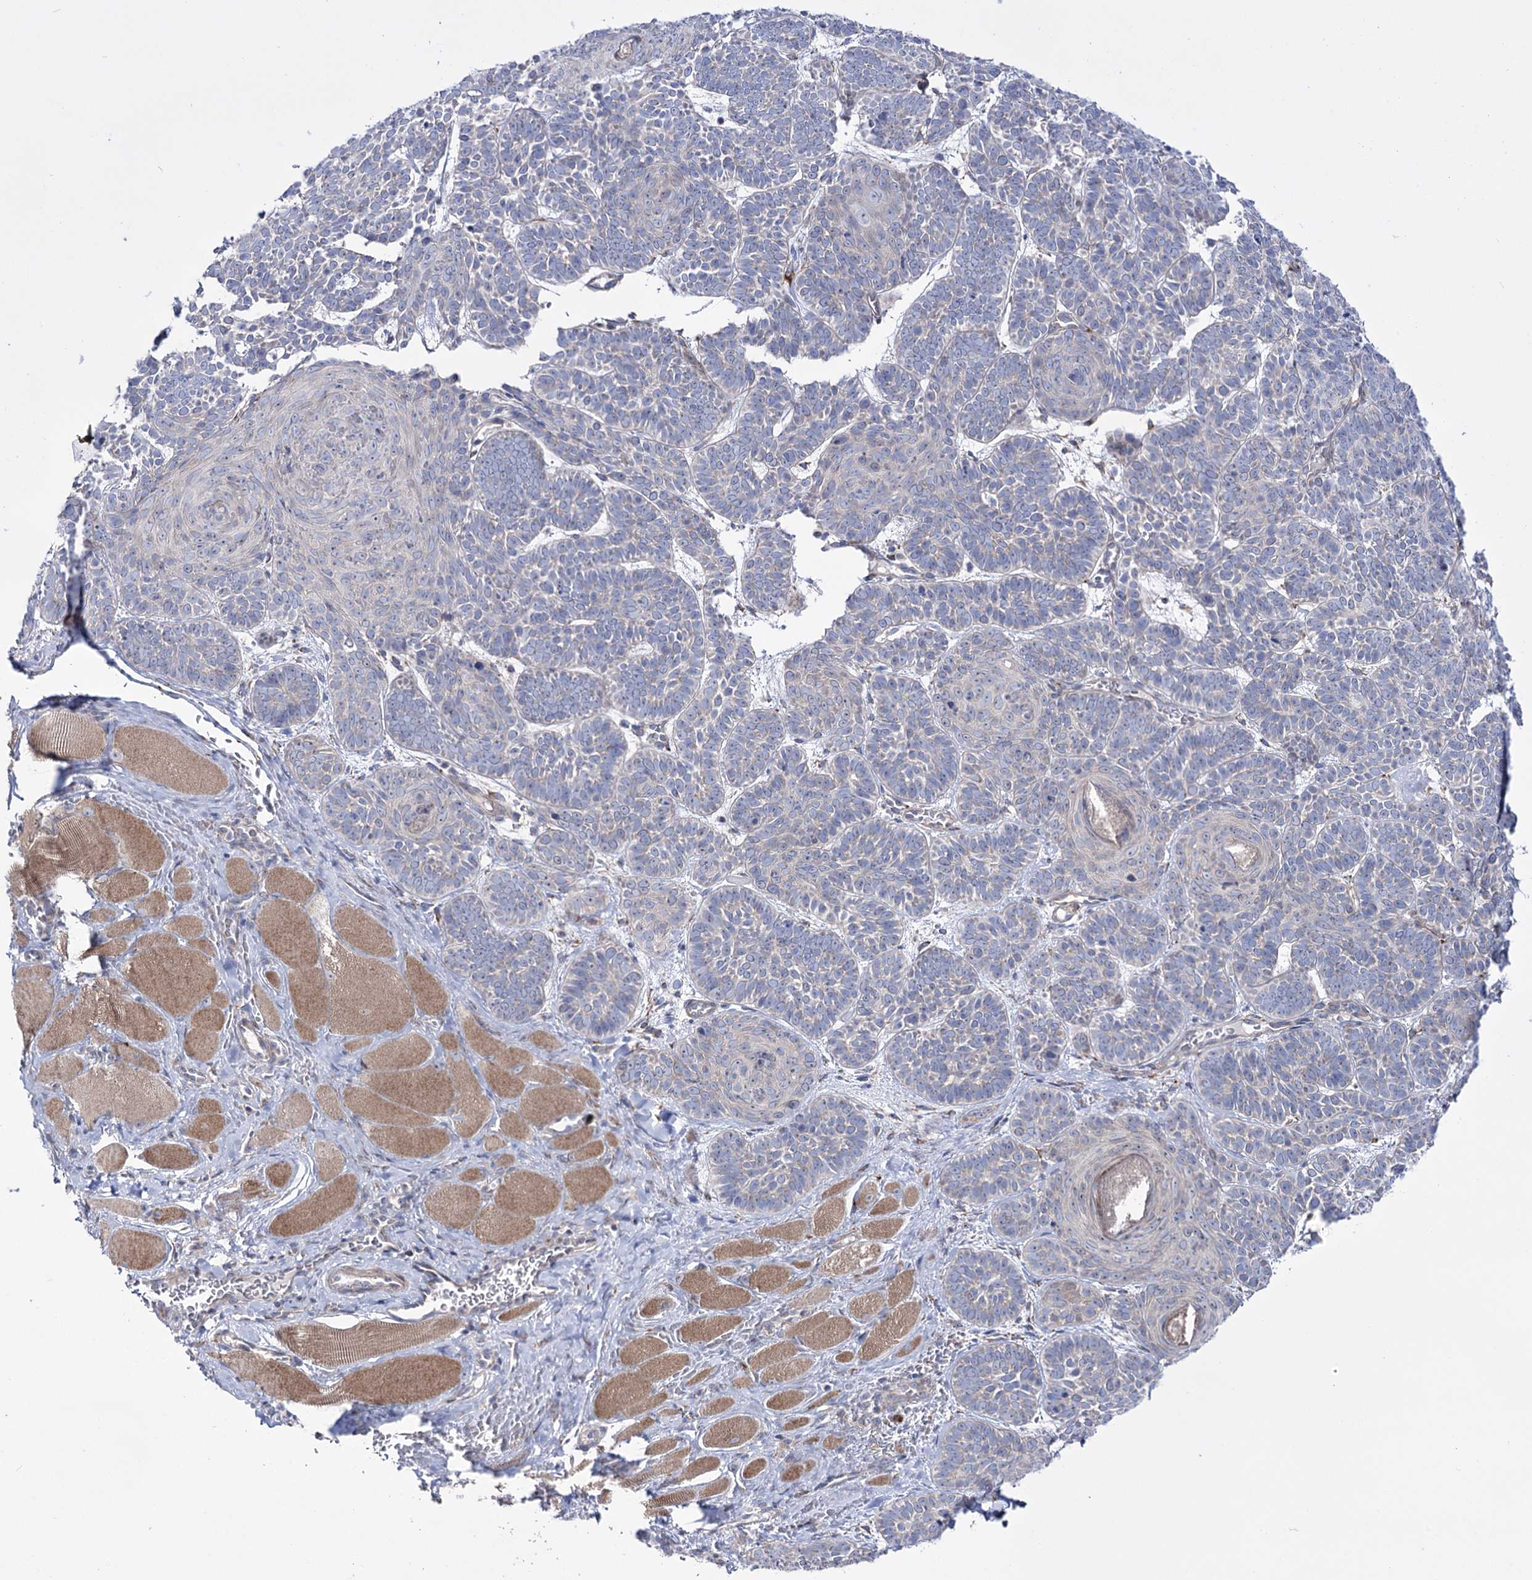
{"staining": {"intensity": "negative", "quantity": "none", "location": "none"}, "tissue": "skin cancer", "cell_type": "Tumor cells", "image_type": "cancer", "snomed": [{"axis": "morphology", "description": "Basal cell carcinoma"}, {"axis": "topography", "description": "Skin"}], "caption": "A photomicrograph of human skin cancer (basal cell carcinoma) is negative for staining in tumor cells.", "gene": "METTL5", "patient": {"sex": "male", "age": 85}}